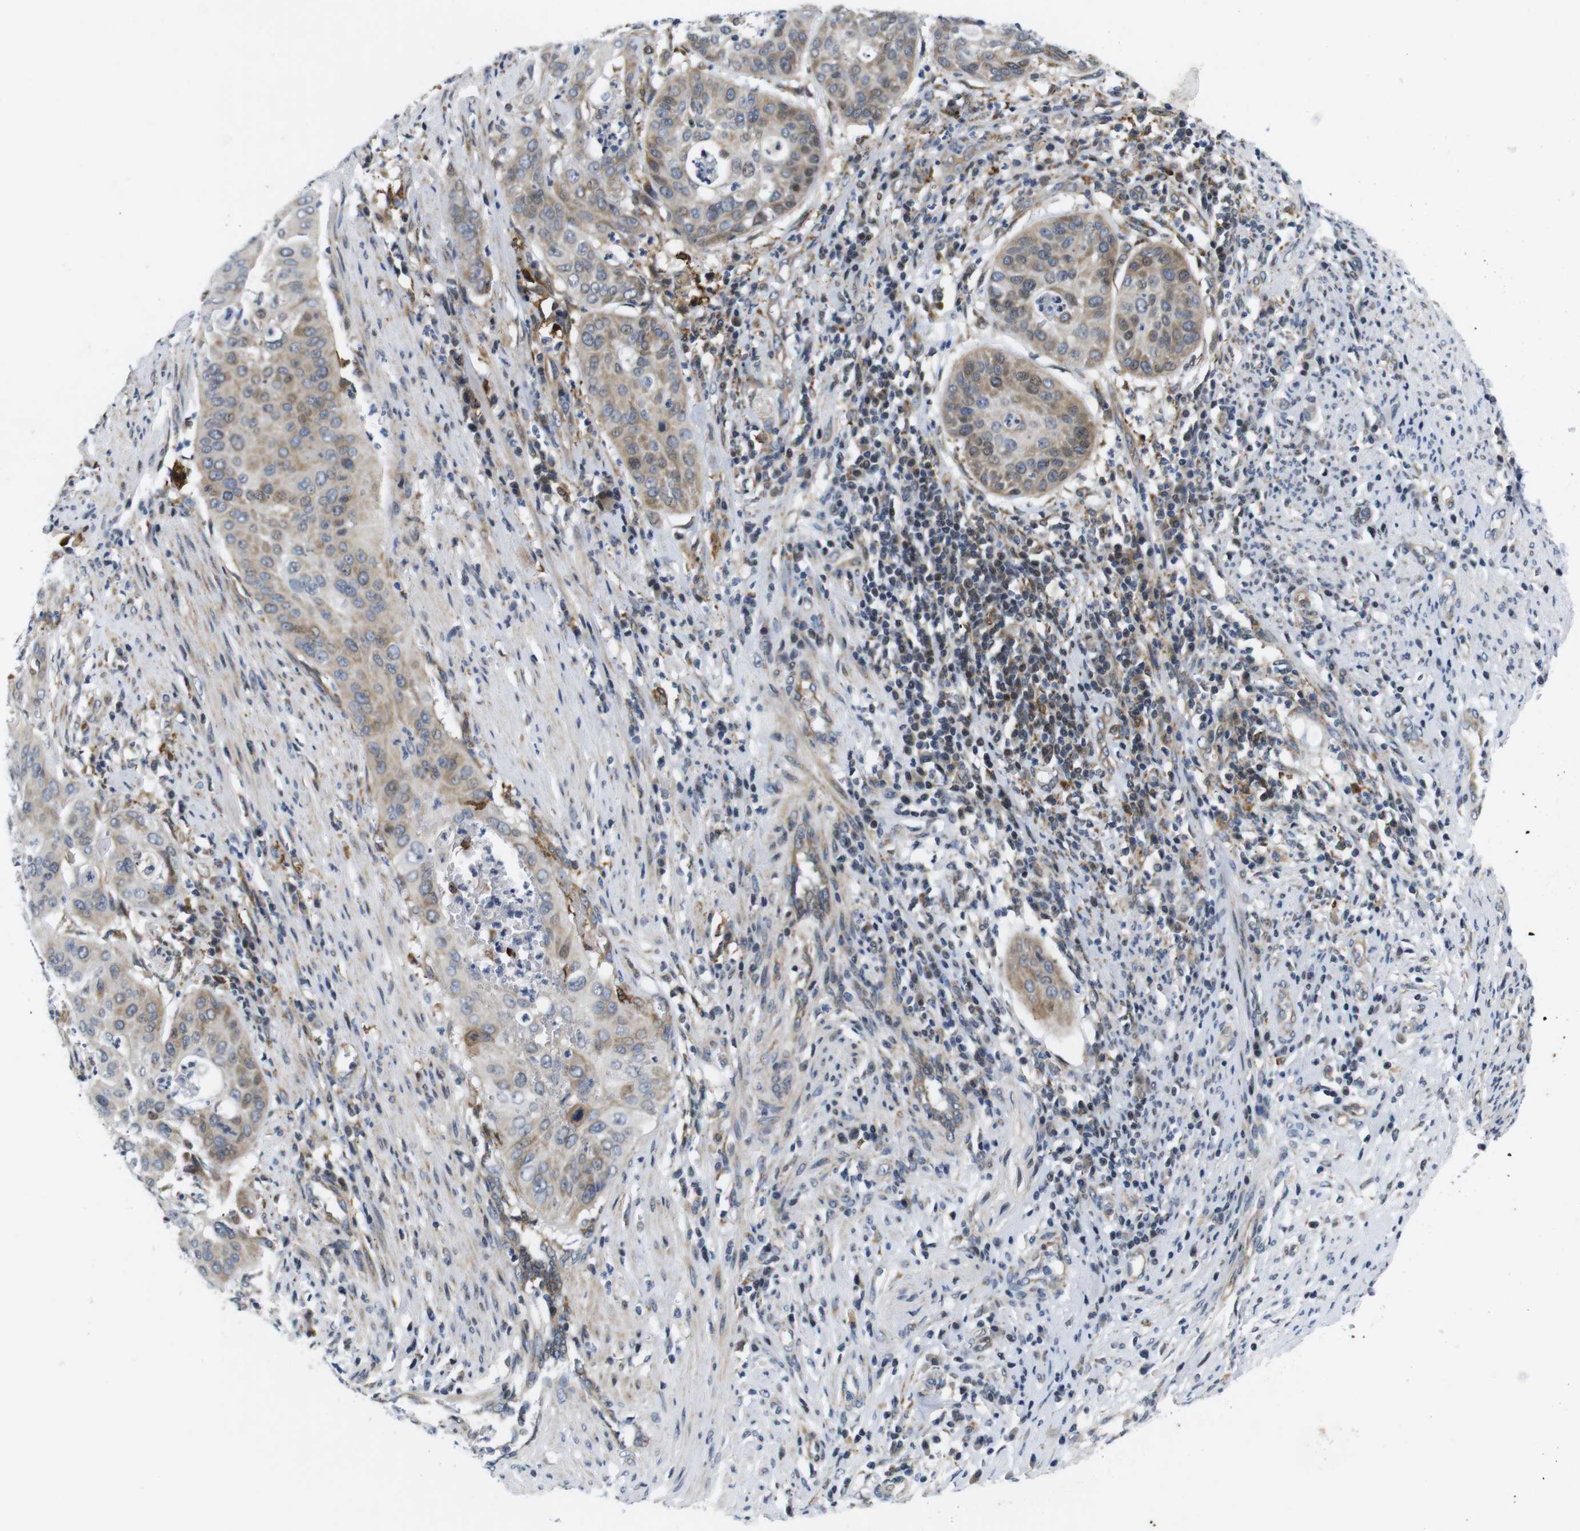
{"staining": {"intensity": "moderate", "quantity": ">75%", "location": "cytoplasmic/membranous"}, "tissue": "cervical cancer", "cell_type": "Tumor cells", "image_type": "cancer", "snomed": [{"axis": "morphology", "description": "Normal tissue, NOS"}, {"axis": "morphology", "description": "Squamous cell carcinoma, NOS"}, {"axis": "topography", "description": "Cervix"}], "caption": "The immunohistochemical stain labels moderate cytoplasmic/membranous staining in tumor cells of cervical squamous cell carcinoma tissue.", "gene": "ROBO2", "patient": {"sex": "female", "age": 39}}